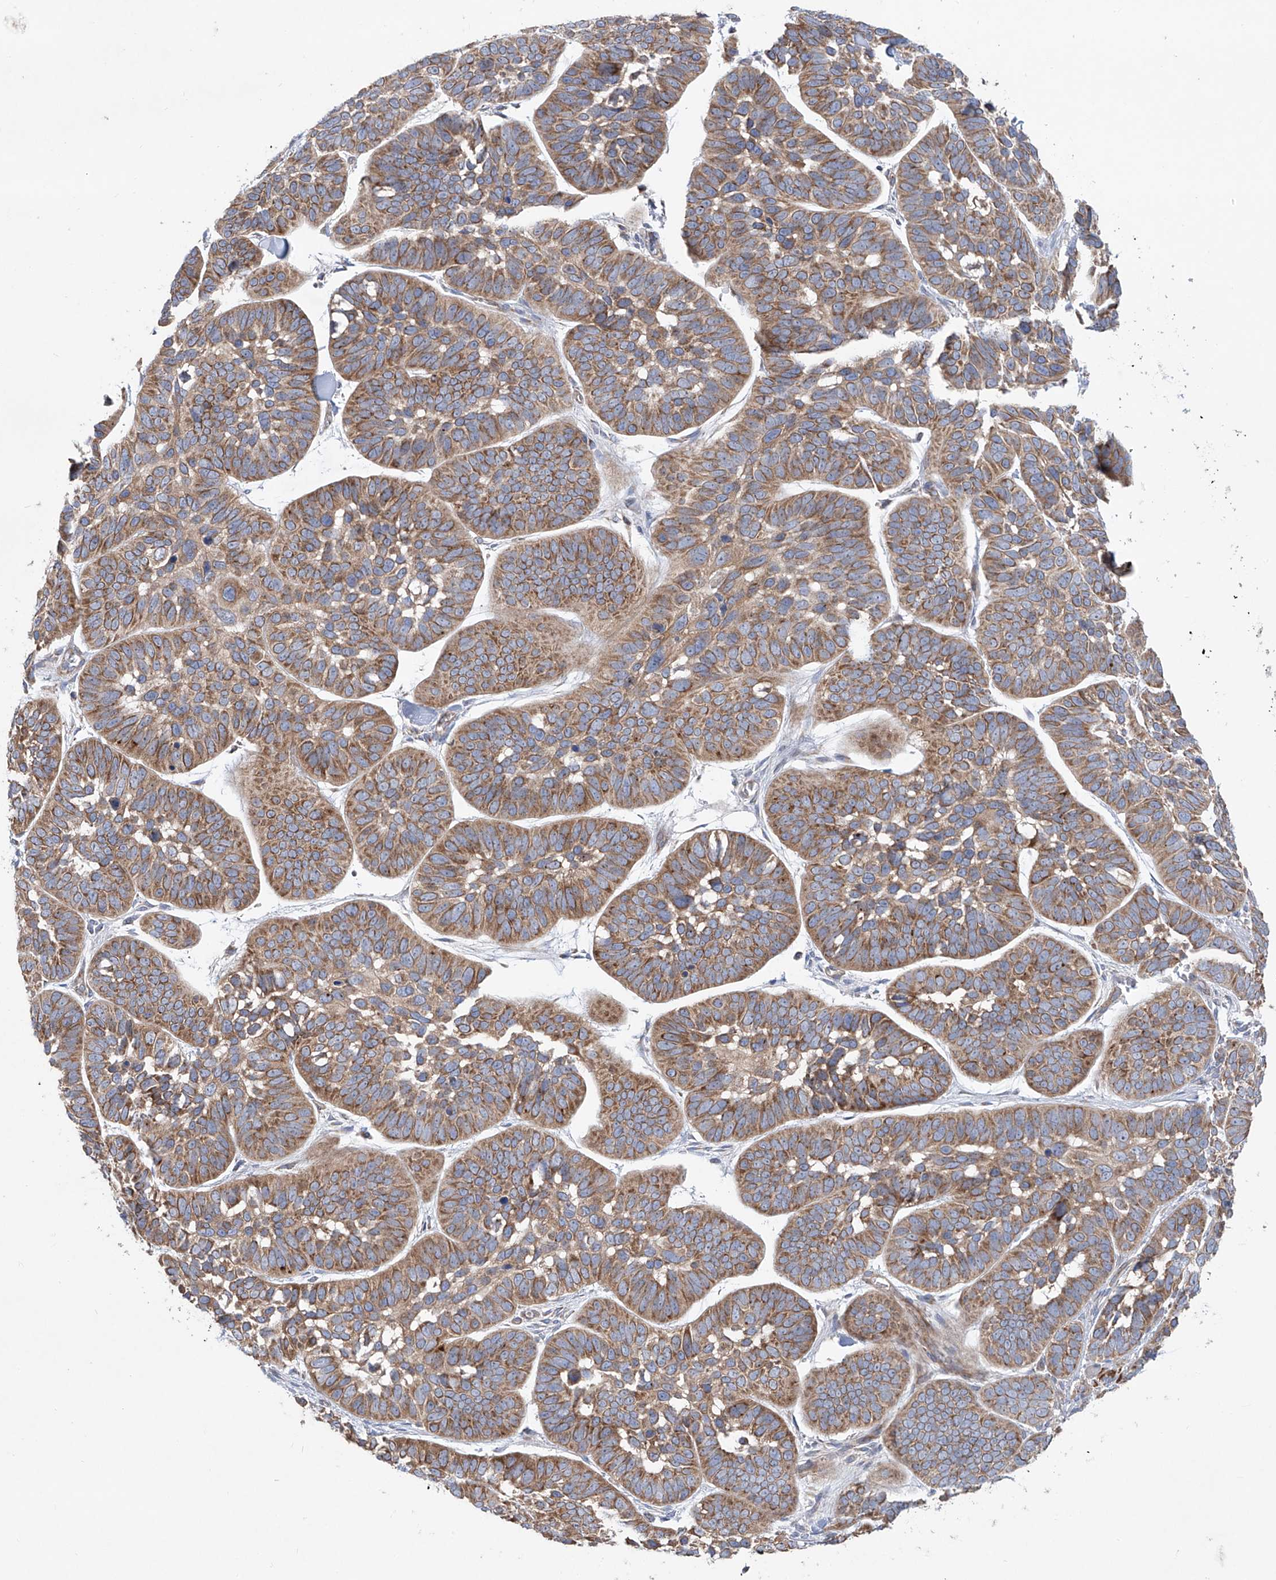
{"staining": {"intensity": "moderate", "quantity": ">75%", "location": "cytoplasmic/membranous"}, "tissue": "skin cancer", "cell_type": "Tumor cells", "image_type": "cancer", "snomed": [{"axis": "morphology", "description": "Basal cell carcinoma"}, {"axis": "topography", "description": "Skin"}], "caption": "Skin cancer stained with immunohistochemistry (IHC) reveals moderate cytoplasmic/membranous staining in approximately >75% of tumor cells.", "gene": "KLC4", "patient": {"sex": "male", "age": 62}}